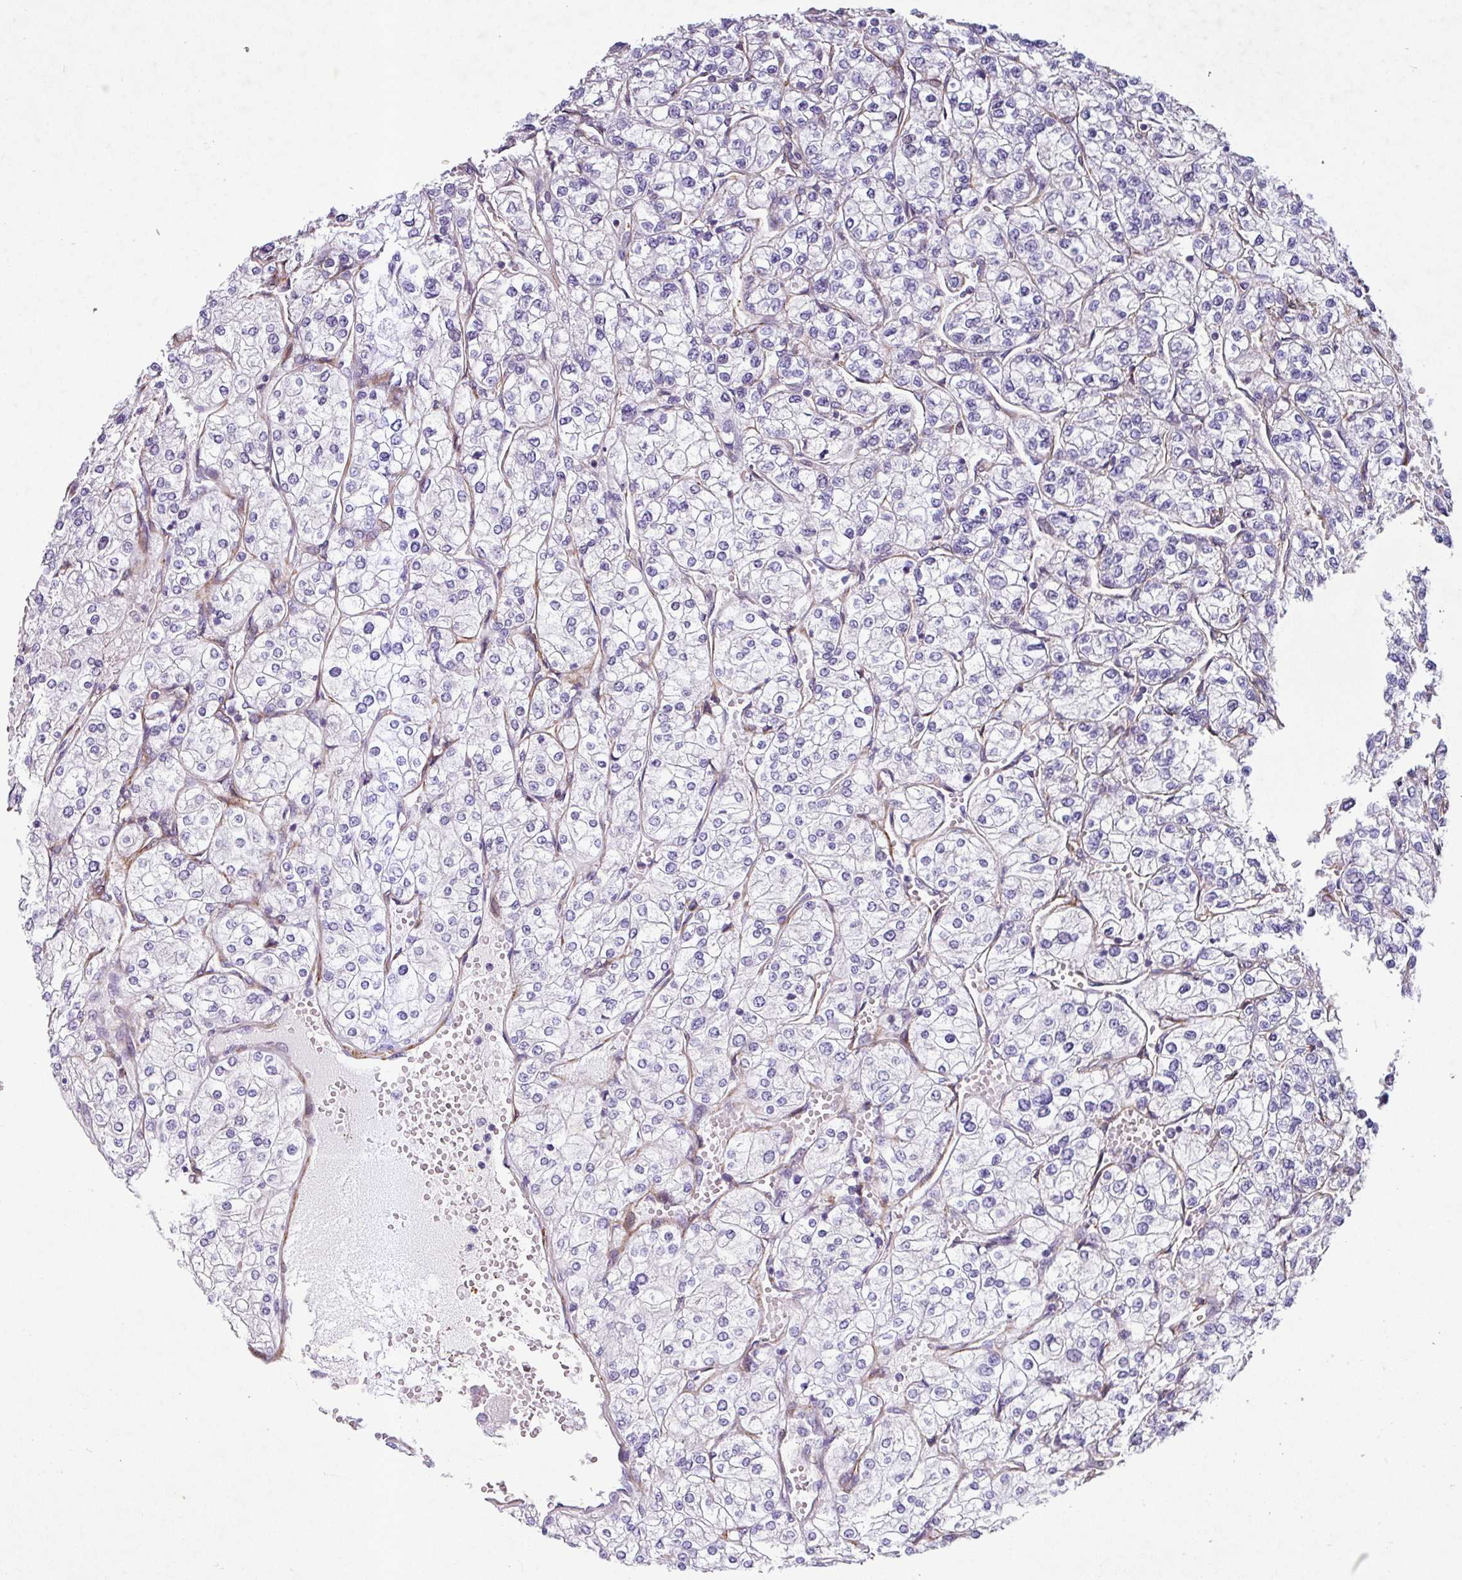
{"staining": {"intensity": "negative", "quantity": "none", "location": "none"}, "tissue": "renal cancer", "cell_type": "Tumor cells", "image_type": "cancer", "snomed": [{"axis": "morphology", "description": "Adenocarcinoma, NOS"}, {"axis": "topography", "description": "Kidney"}], "caption": "This is a histopathology image of immunohistochemistry (IHC) staining of renal adenocarcinoma, which shows no expression in tumor cells.", "gene": "ATP2C2", "patient": {"sex": "male", "age": 80}}